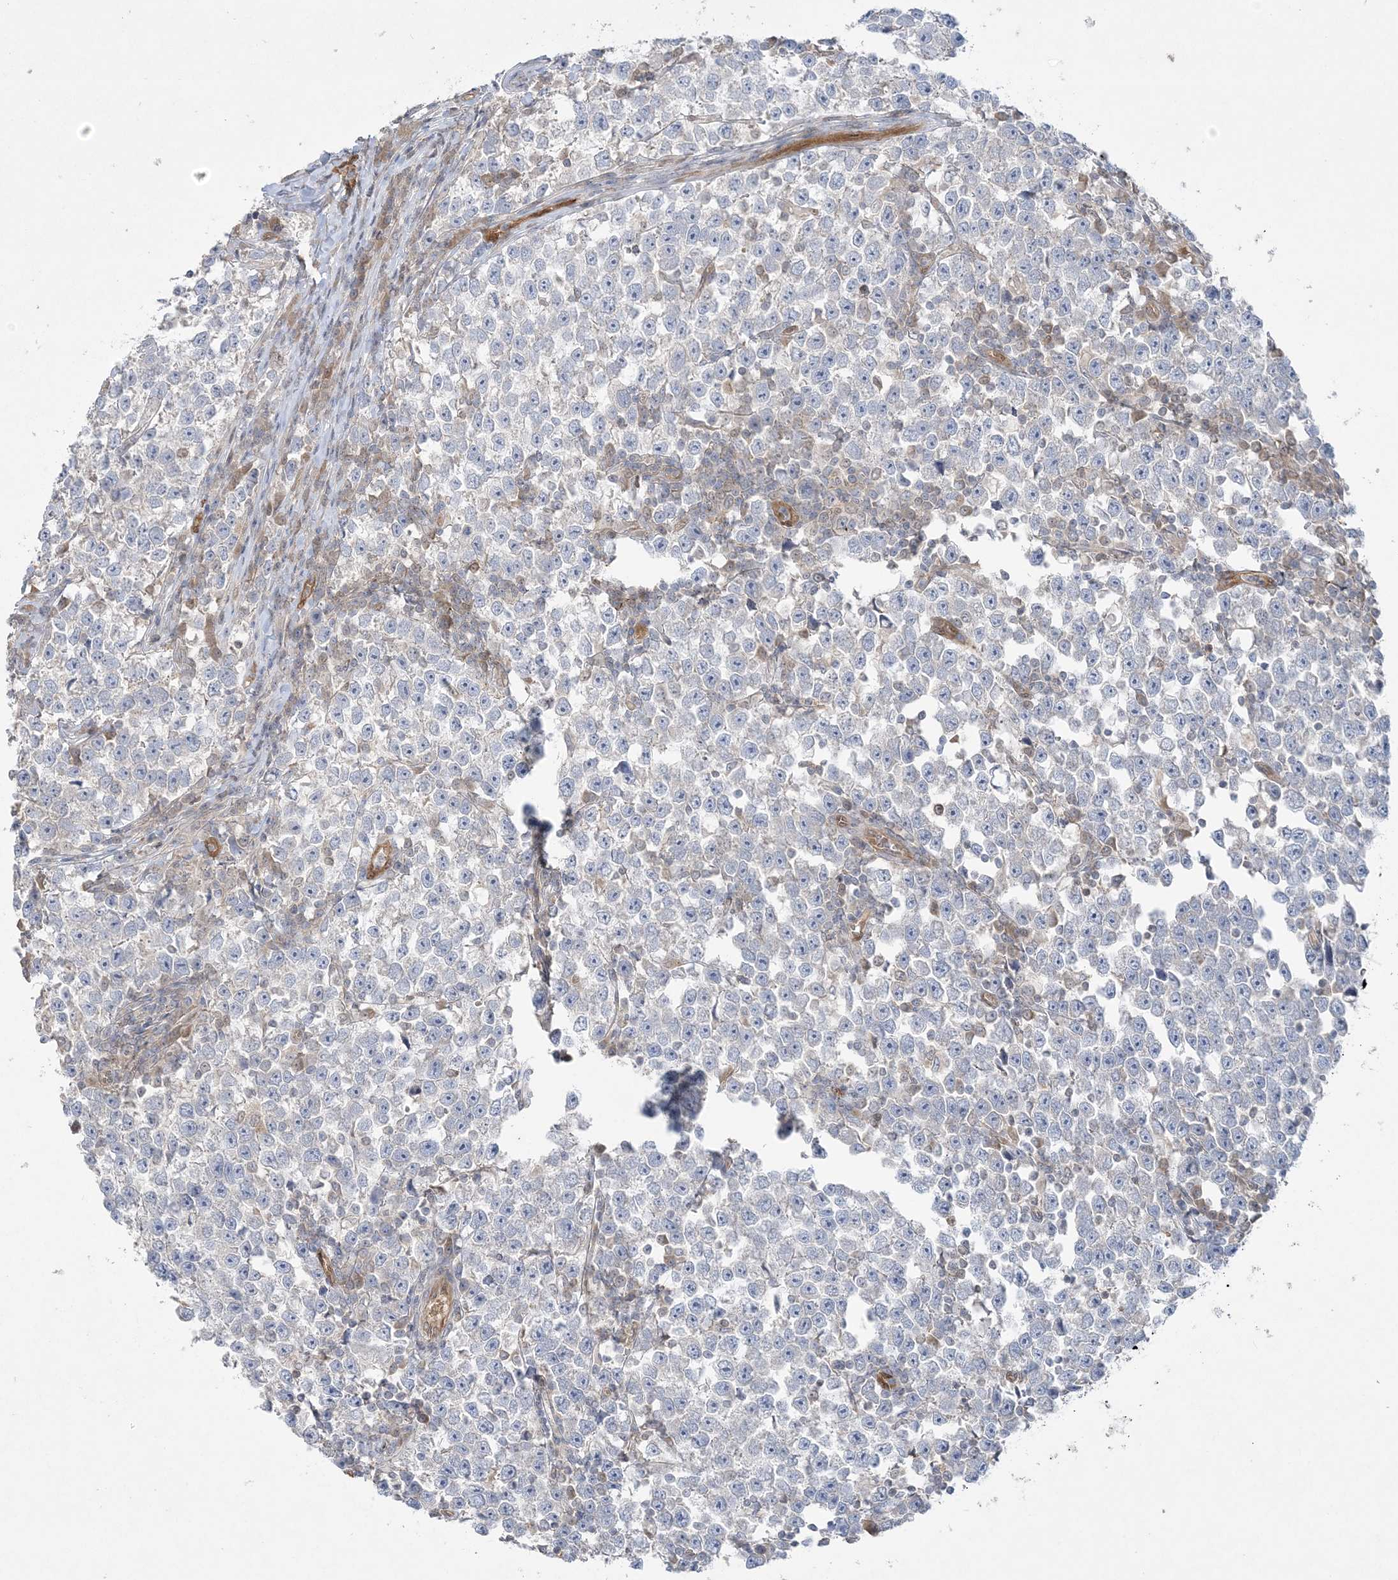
{"staining": {"intensity": "negative", "quantity": "none", "location": "none"}, "tissue": "testis cancer", "cell_type": "Tumor cells", "image_type": "cancer", "snomed": [{"axis": "morphology", "description": "Normal tissue, NOS"}, {"axis": "morphology", "description": "Seminoma, NOS"}, {"axis": "topography", "description": "Testis"}], "caption": "An IHC histopathology image of testis cancer is shown. There is no staining in tumor cells of testis cancer.", "gene": "INPP1", "patient": {"sex": "male", "age": 43}}